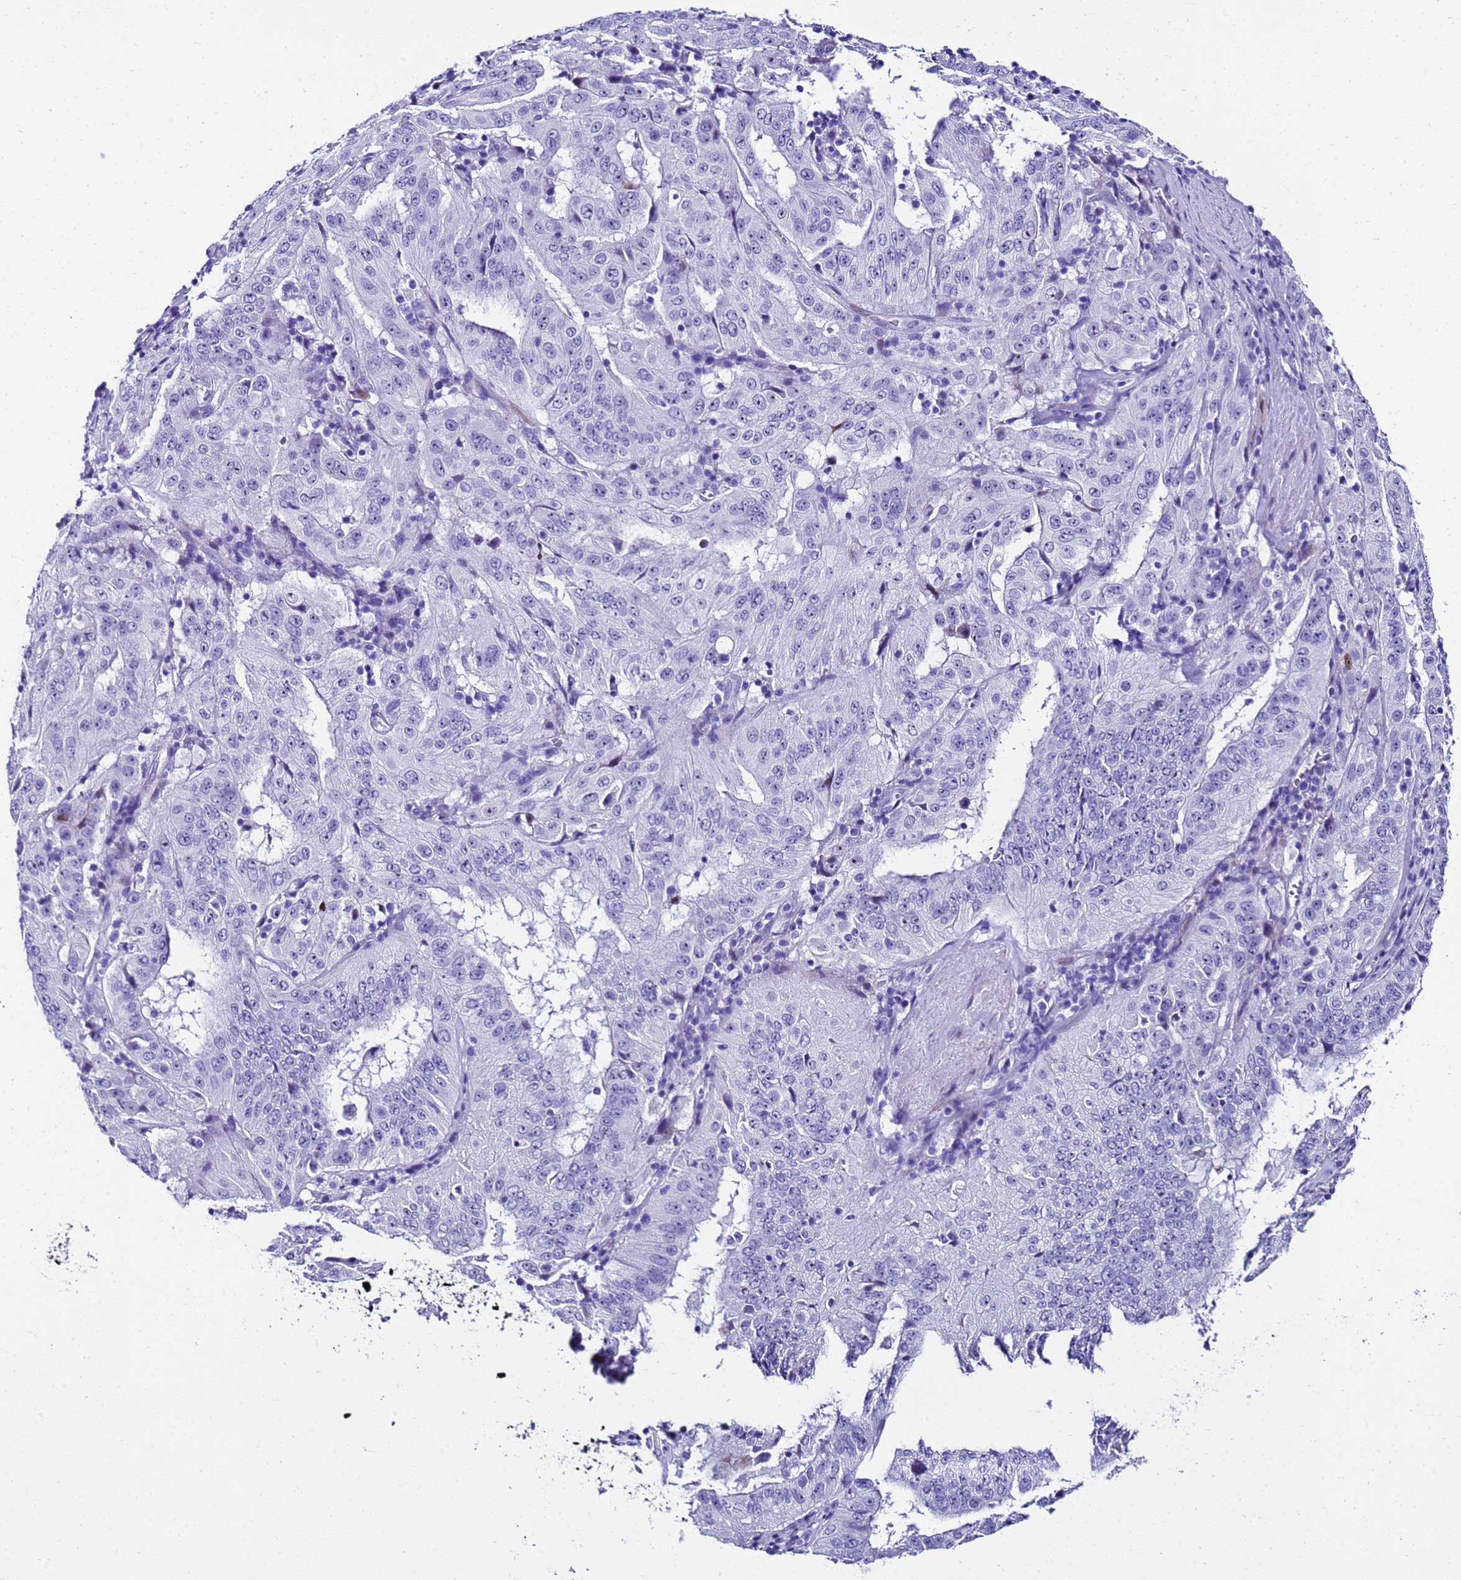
{"staining": {"intensity": "negative", "quantity": "none", "location": "none"}, "tissue": "pancreatic cancer", "cell_type": "Tumor cells", "image_type": "cancer", "snomed": [{"axis": "morphology", "description": "Adenocarcinoma, NOS"}, {"axis": "topography", "description": "Pancreas"}], "caption": "A high-resolution image shows immunohistochemistry staining of adenocarcinoma (pancreatic), which demonstrates no significant staining in tumor cells.", "gene": "UGT2B10", "patient": {"sex": "male", "age": 63}}